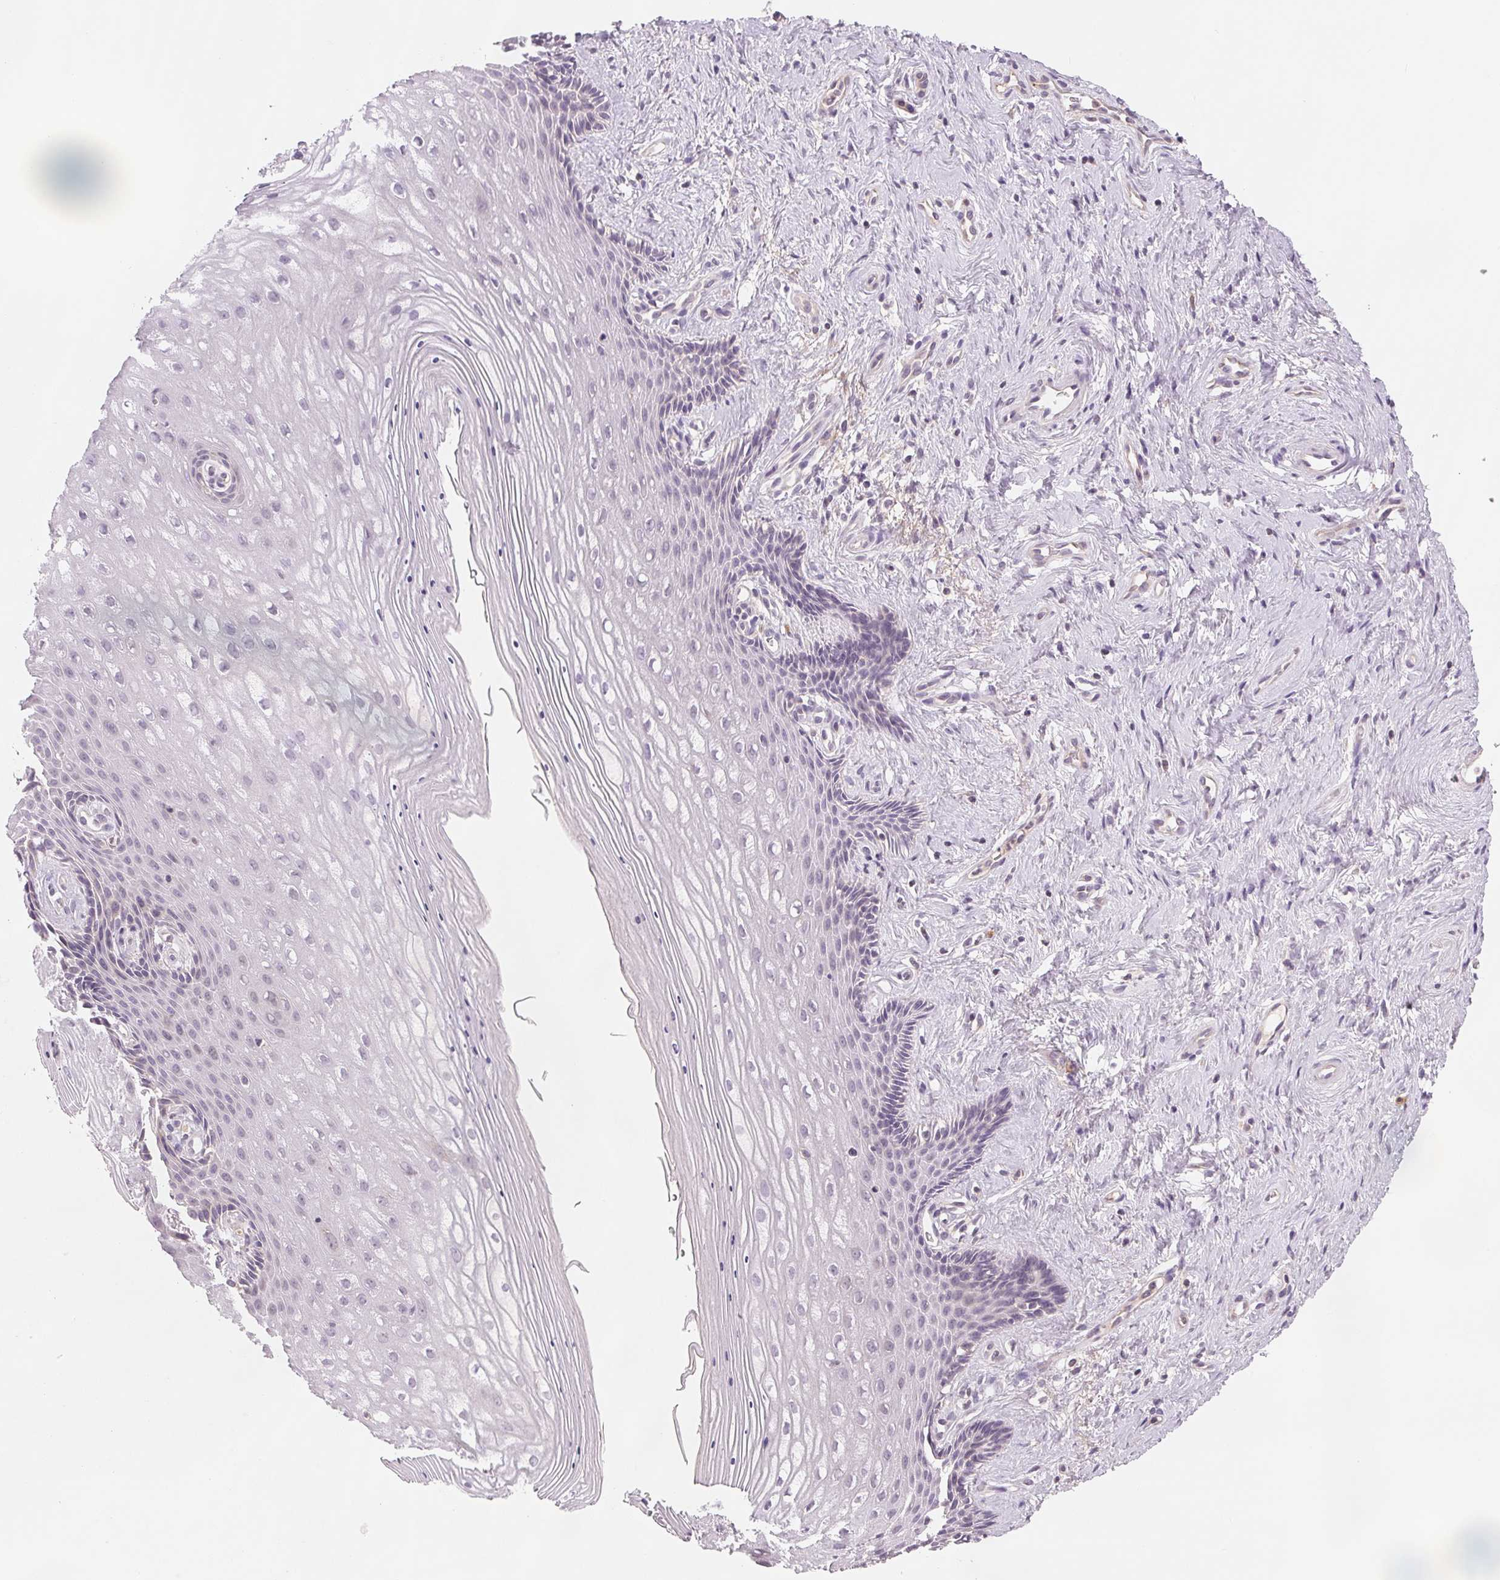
{"staining": {"intensity": "negative", "quantity": "none", "location": "none"}, "tissue": "vagina", "cell_type": "Squamous epithelial cells", "image_type": "normal", "snomed": [{"axis": "morphology", "description": "Normal tissue, NOS"}, {"axis": "topography", "description": "Vagina"}], "caption": "Immunohistochemistry (IHC) of normal human vagina shows no staining in squamous epithelial cells.", "gene": "AQP8", "patient": {"sex": "female", "age": 42}}